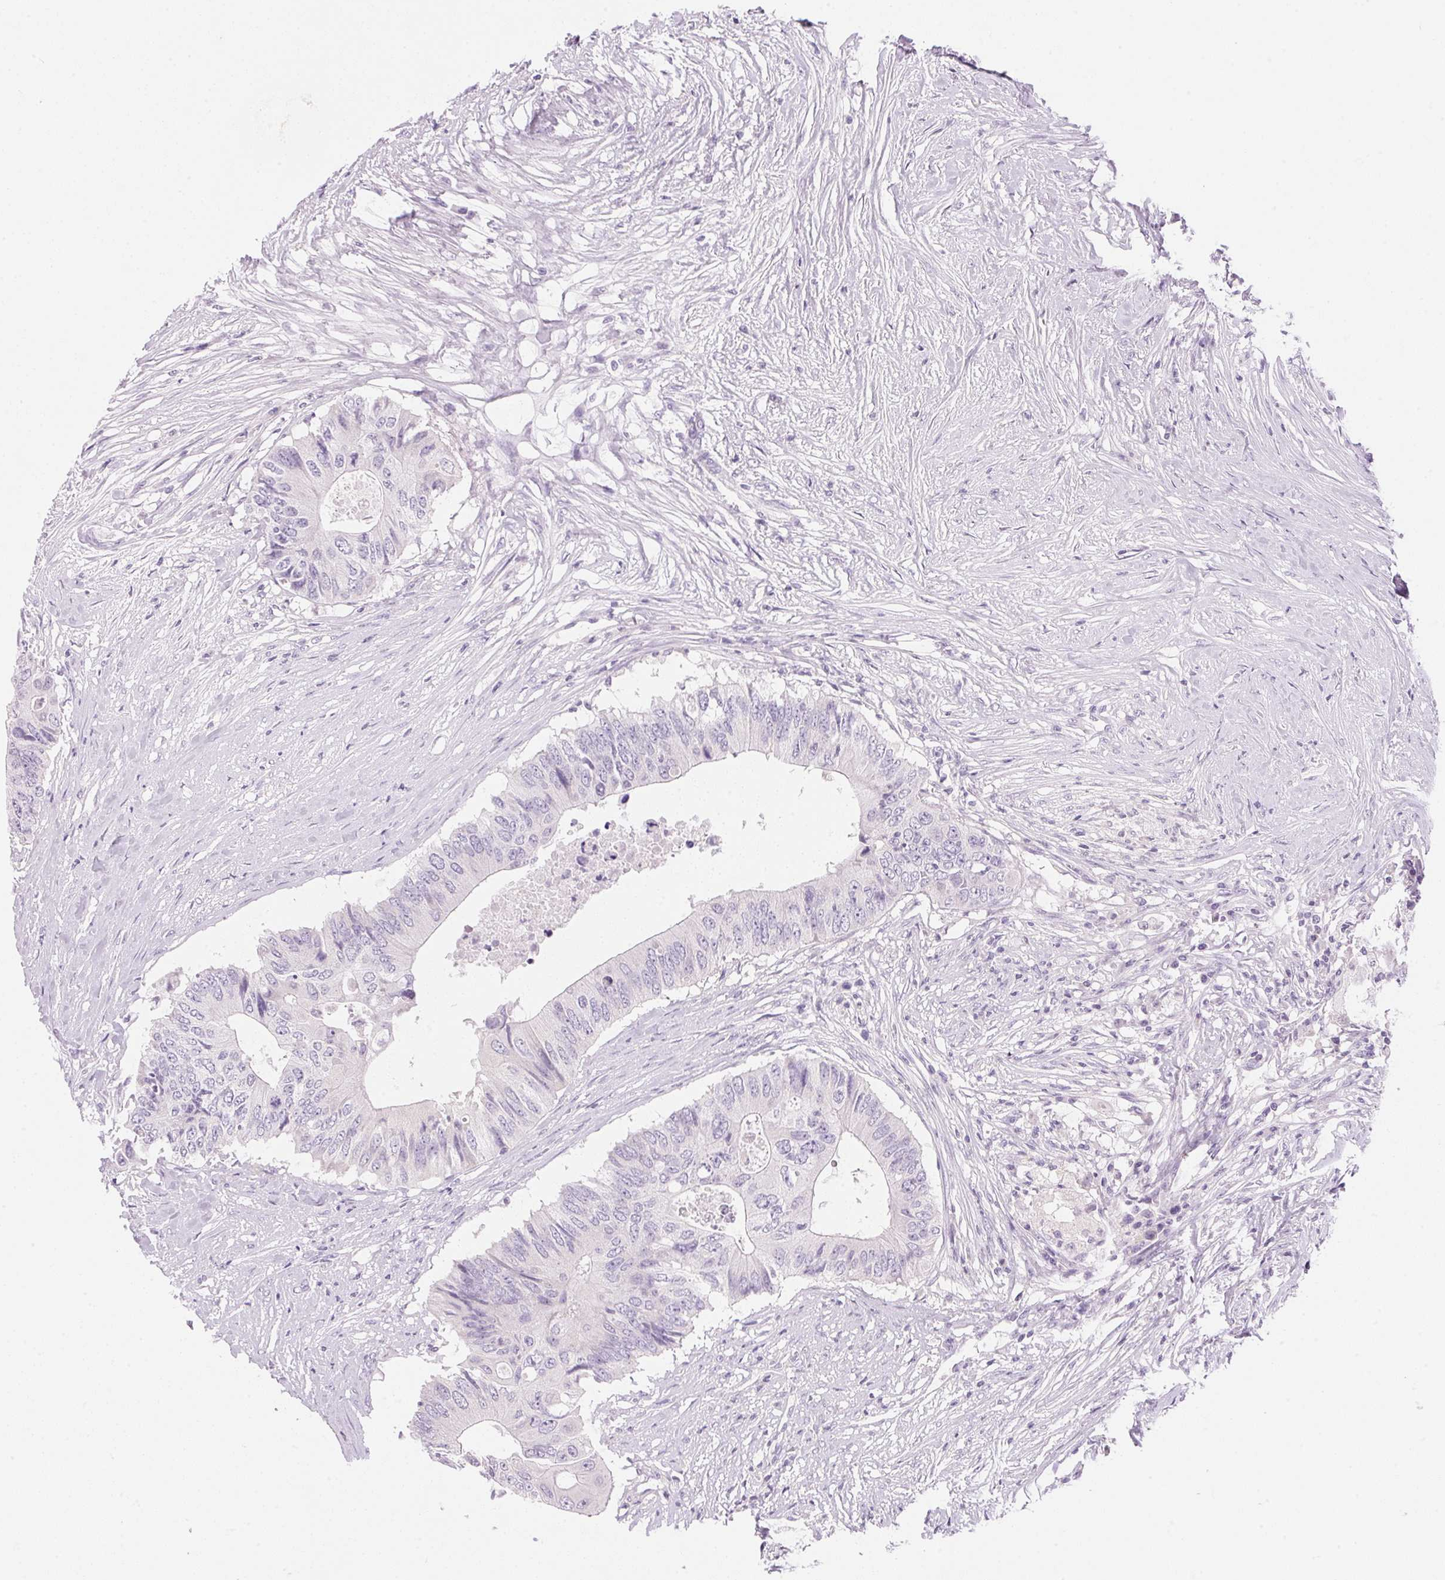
{"staining": {"intensity": "negative", "quantity": "none", "location": "none"}, "tissue": "colorectal cancer", "cell_type": "Tumor cells", "image_type": "cancer", "snomed": [{"axis": "morphology", "description": "Adenocarcinoma, NOS"}, {"axis": "topography", "description": "Colon"}], "caption": "The image exhibits no staining of tumor cells in colorectal cancer.", "gene": "HSD17B2", "patient": {"sex": "male", "age": 71}}